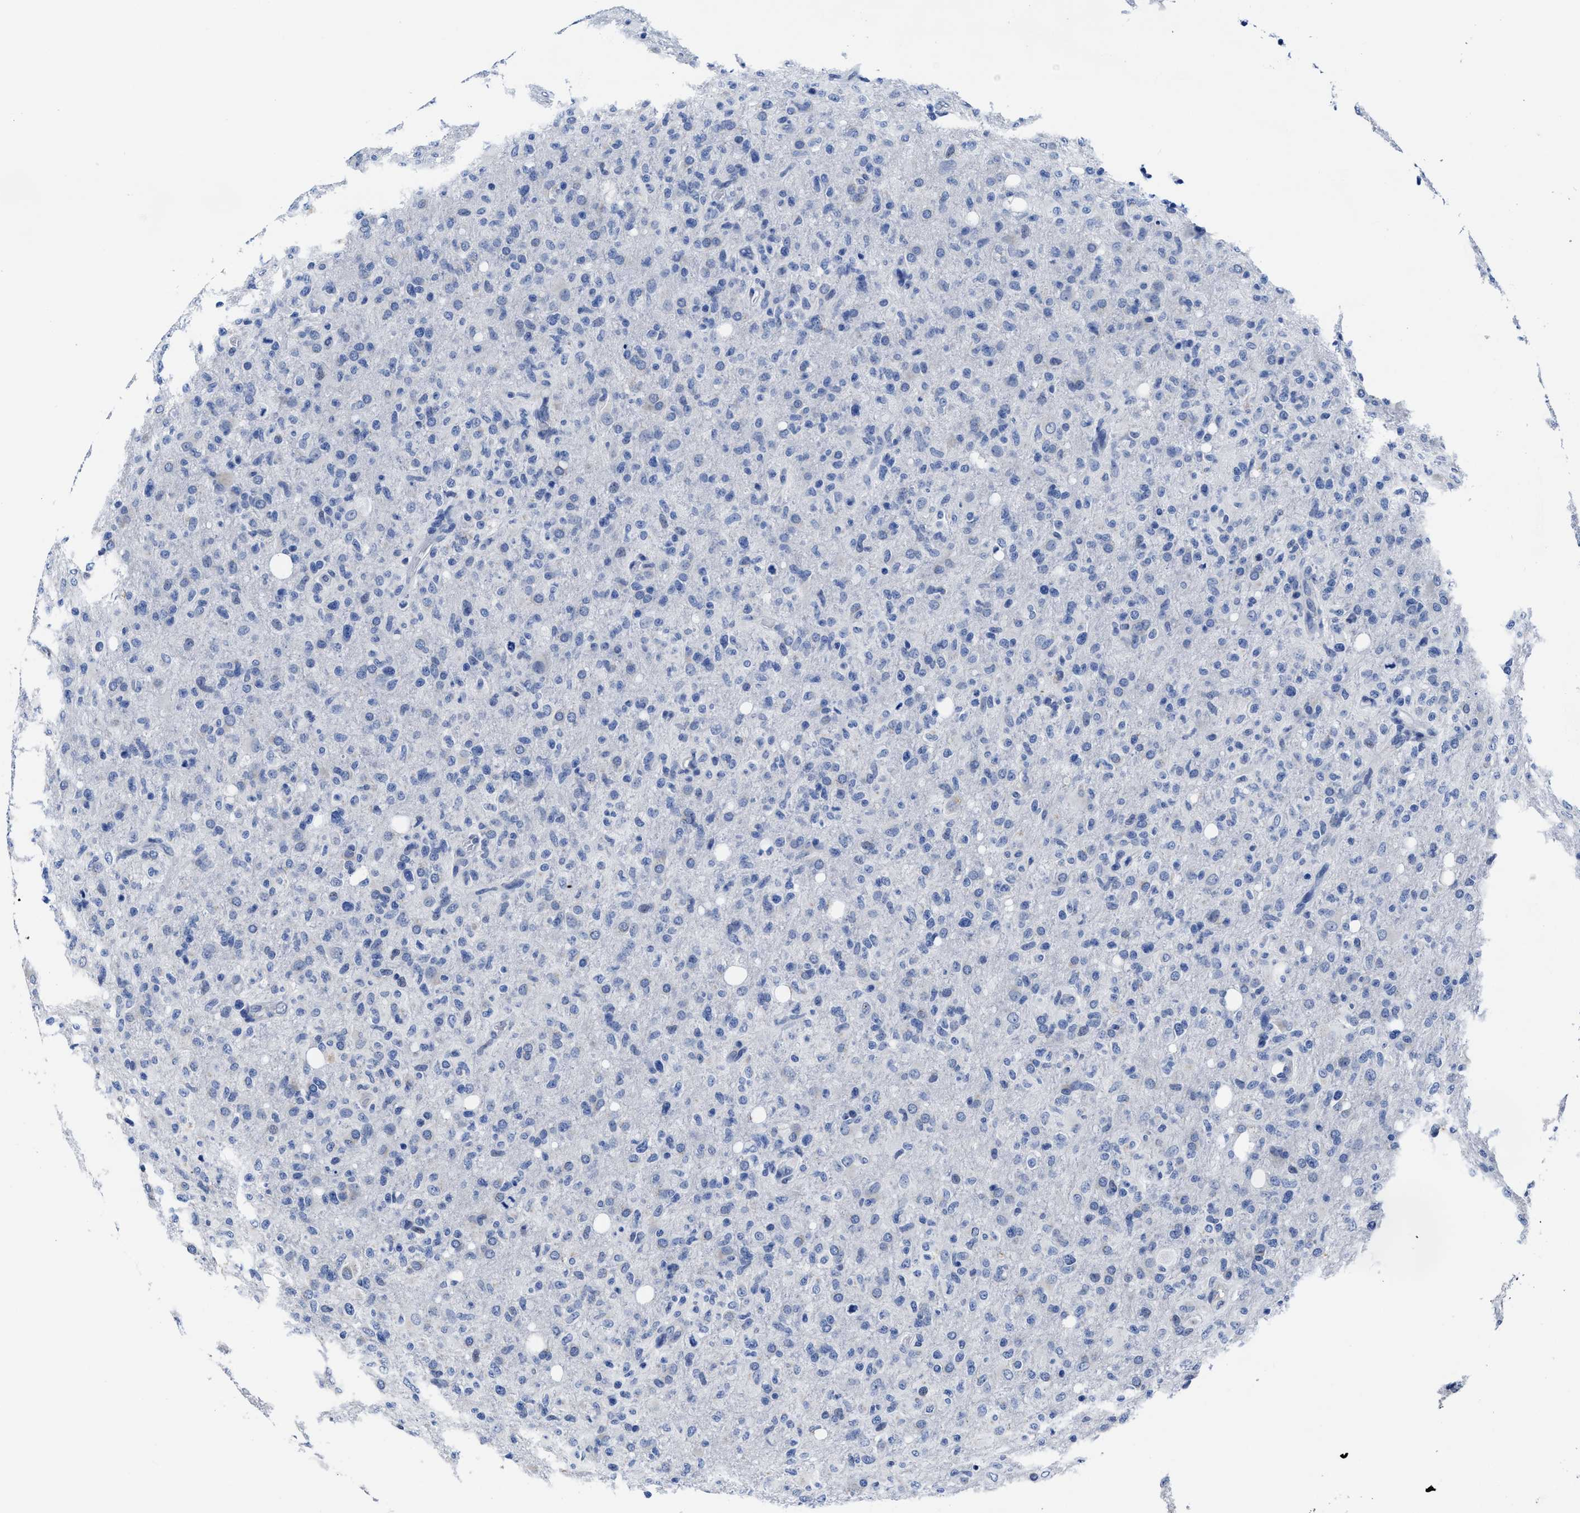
{"staining": {"intensity": "negative", "quantity": "none", "location": "none"}, "tissue": "glioma", "cell_type": "Tumor cells", "image_type": "cancer", "snomed": [{"axis": "morphology", "description": "Glioma, malignant, High grade"}, {"axis": "topography", "description": "Brain"}], "caption": "Tumor cells are negative for protein expression in human high-grade glioma (malignant).", "gene": "HOOK1", "patient": {"sex": "female", "age": 57}}